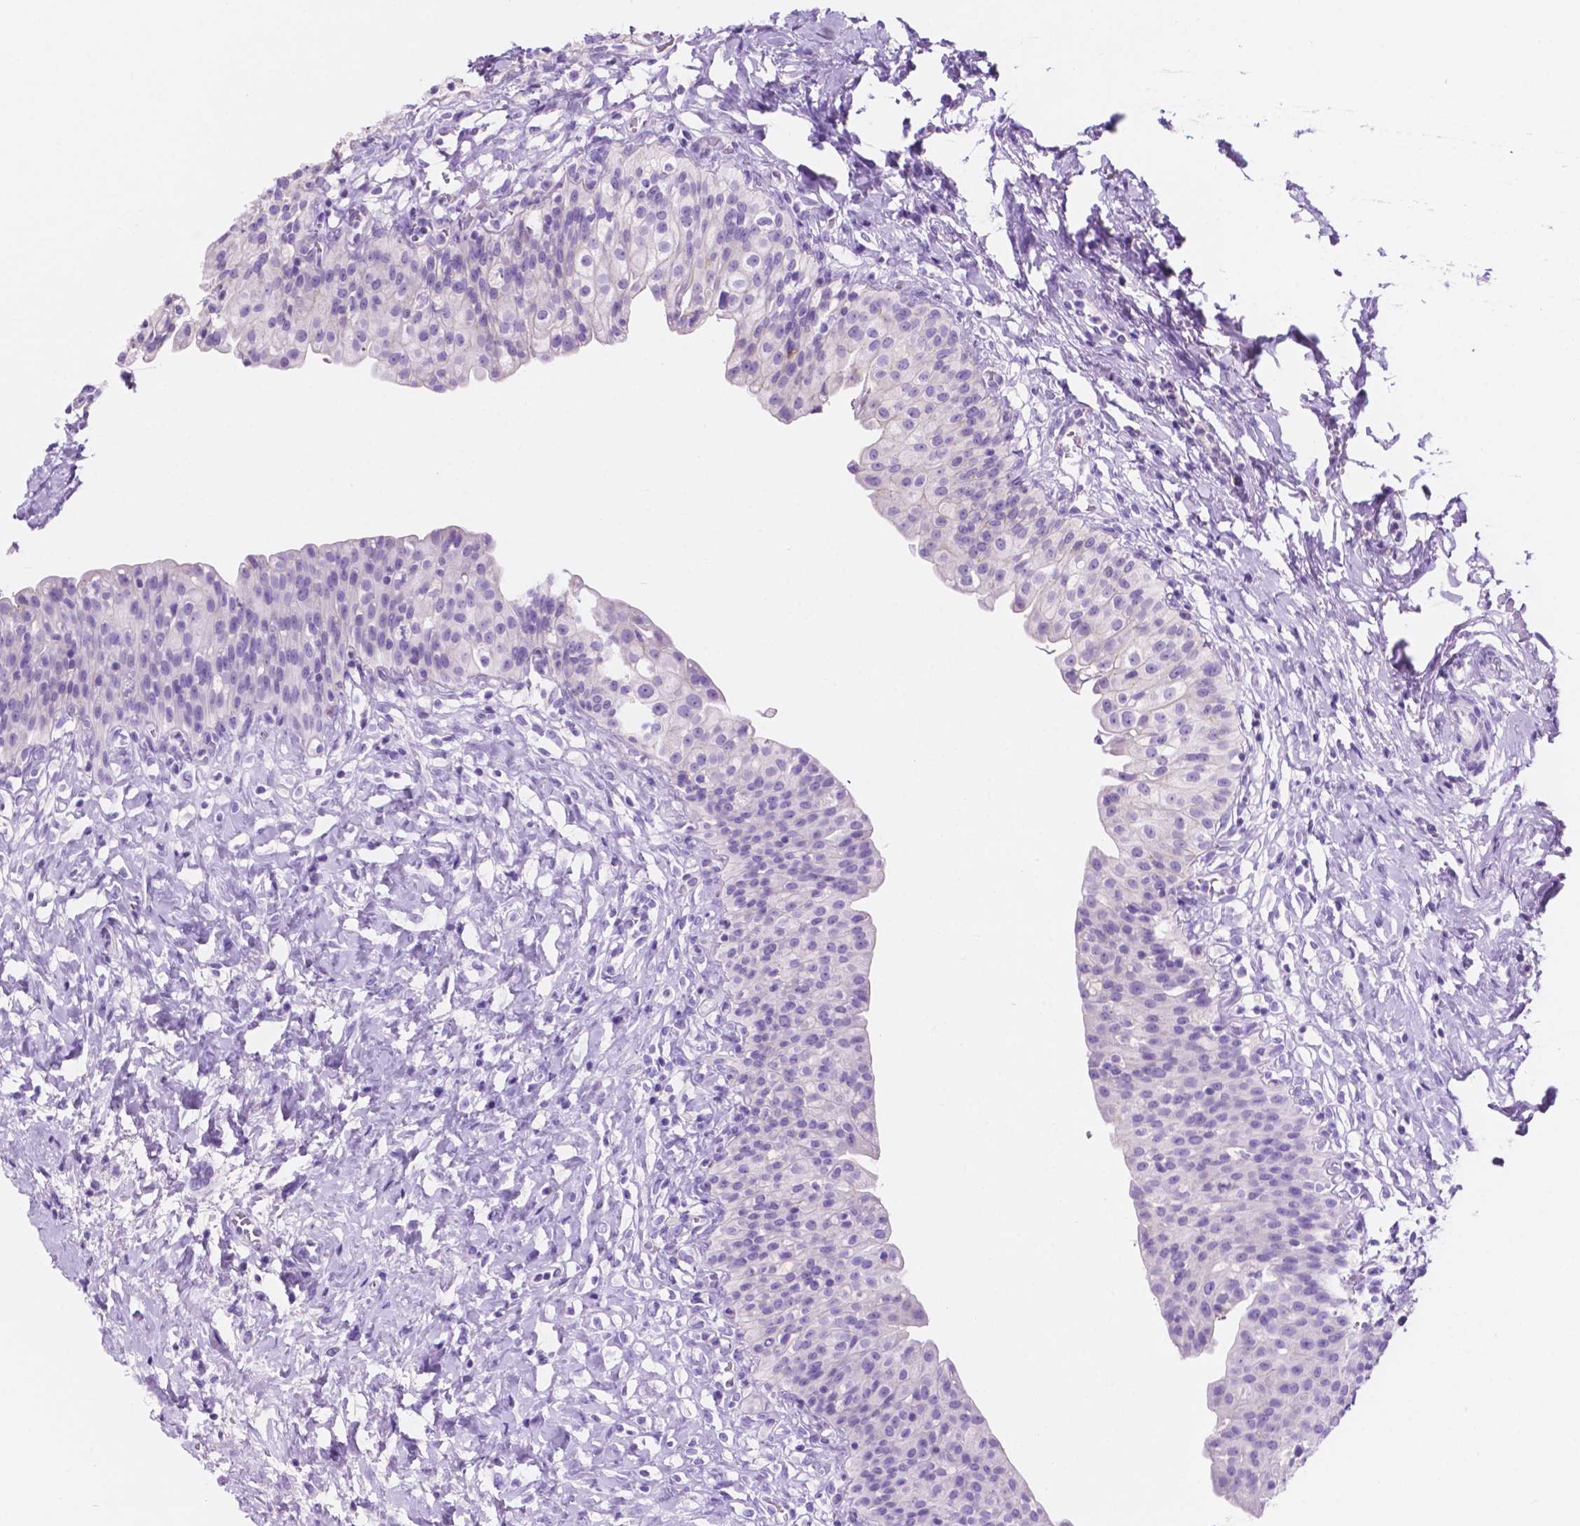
{"staining": {"intensity": "negative", "quantity": "none", "location": "none"}, "tissue": "urinary bladder", "cell_type": "Urothelial cells", "image_type": "normal", "snomed": [{"axis": "morphology", "description": "Normal tissue, NOS"}, {"axis": "topography", "description": "Urinary bladder"}], "caption": "High power microscopy photomicrograph of an immunohistochemistry (IHC) photomicrograph of benign urinary bladder, revealing no significant expression in urothelial cells. The staining is performed using DAB (3,3'-diaminobenzidine) brown chromogen with nuclei counter-stained in using hematoxylin.", "gene": "IGFN1", "patient": {"sex": "male", "age": 76}}